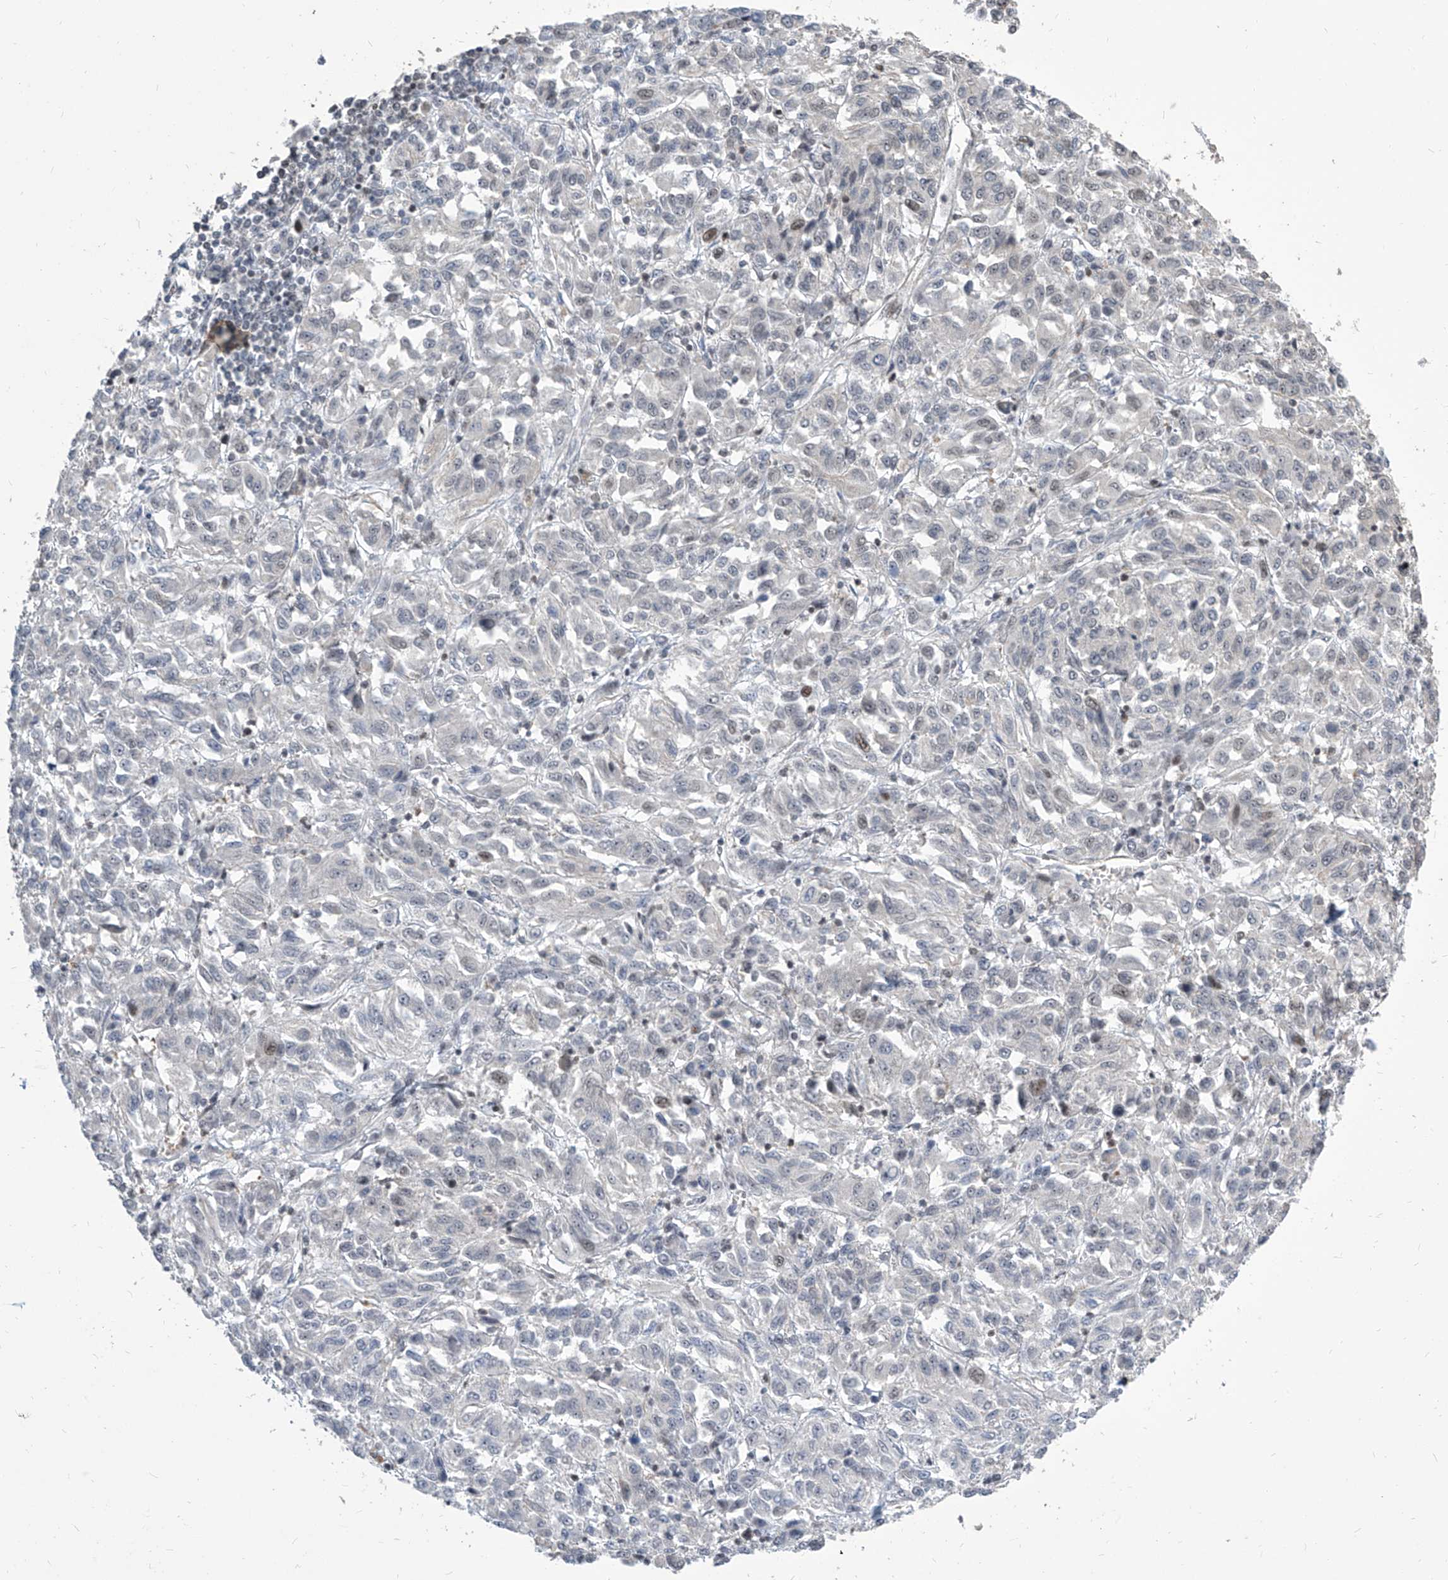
{"staining": {"intensity": "negative", "quantity": "none", "location": "none"}, "tissue": "melanoma", "cell_type": "Tumor cells", "image_type": "cancer", "snomed": [{"axis": "morphology", "description": "Malignant melanoma, Metastatic site"}, {"axis": "topography", "description": "Lung"}], "caption": "Tumor cells are negative for protein expression in human malignant melanoma (metastatic site).", "gene": "IRF2", "patient": {"sex": "male", "age": 64}}